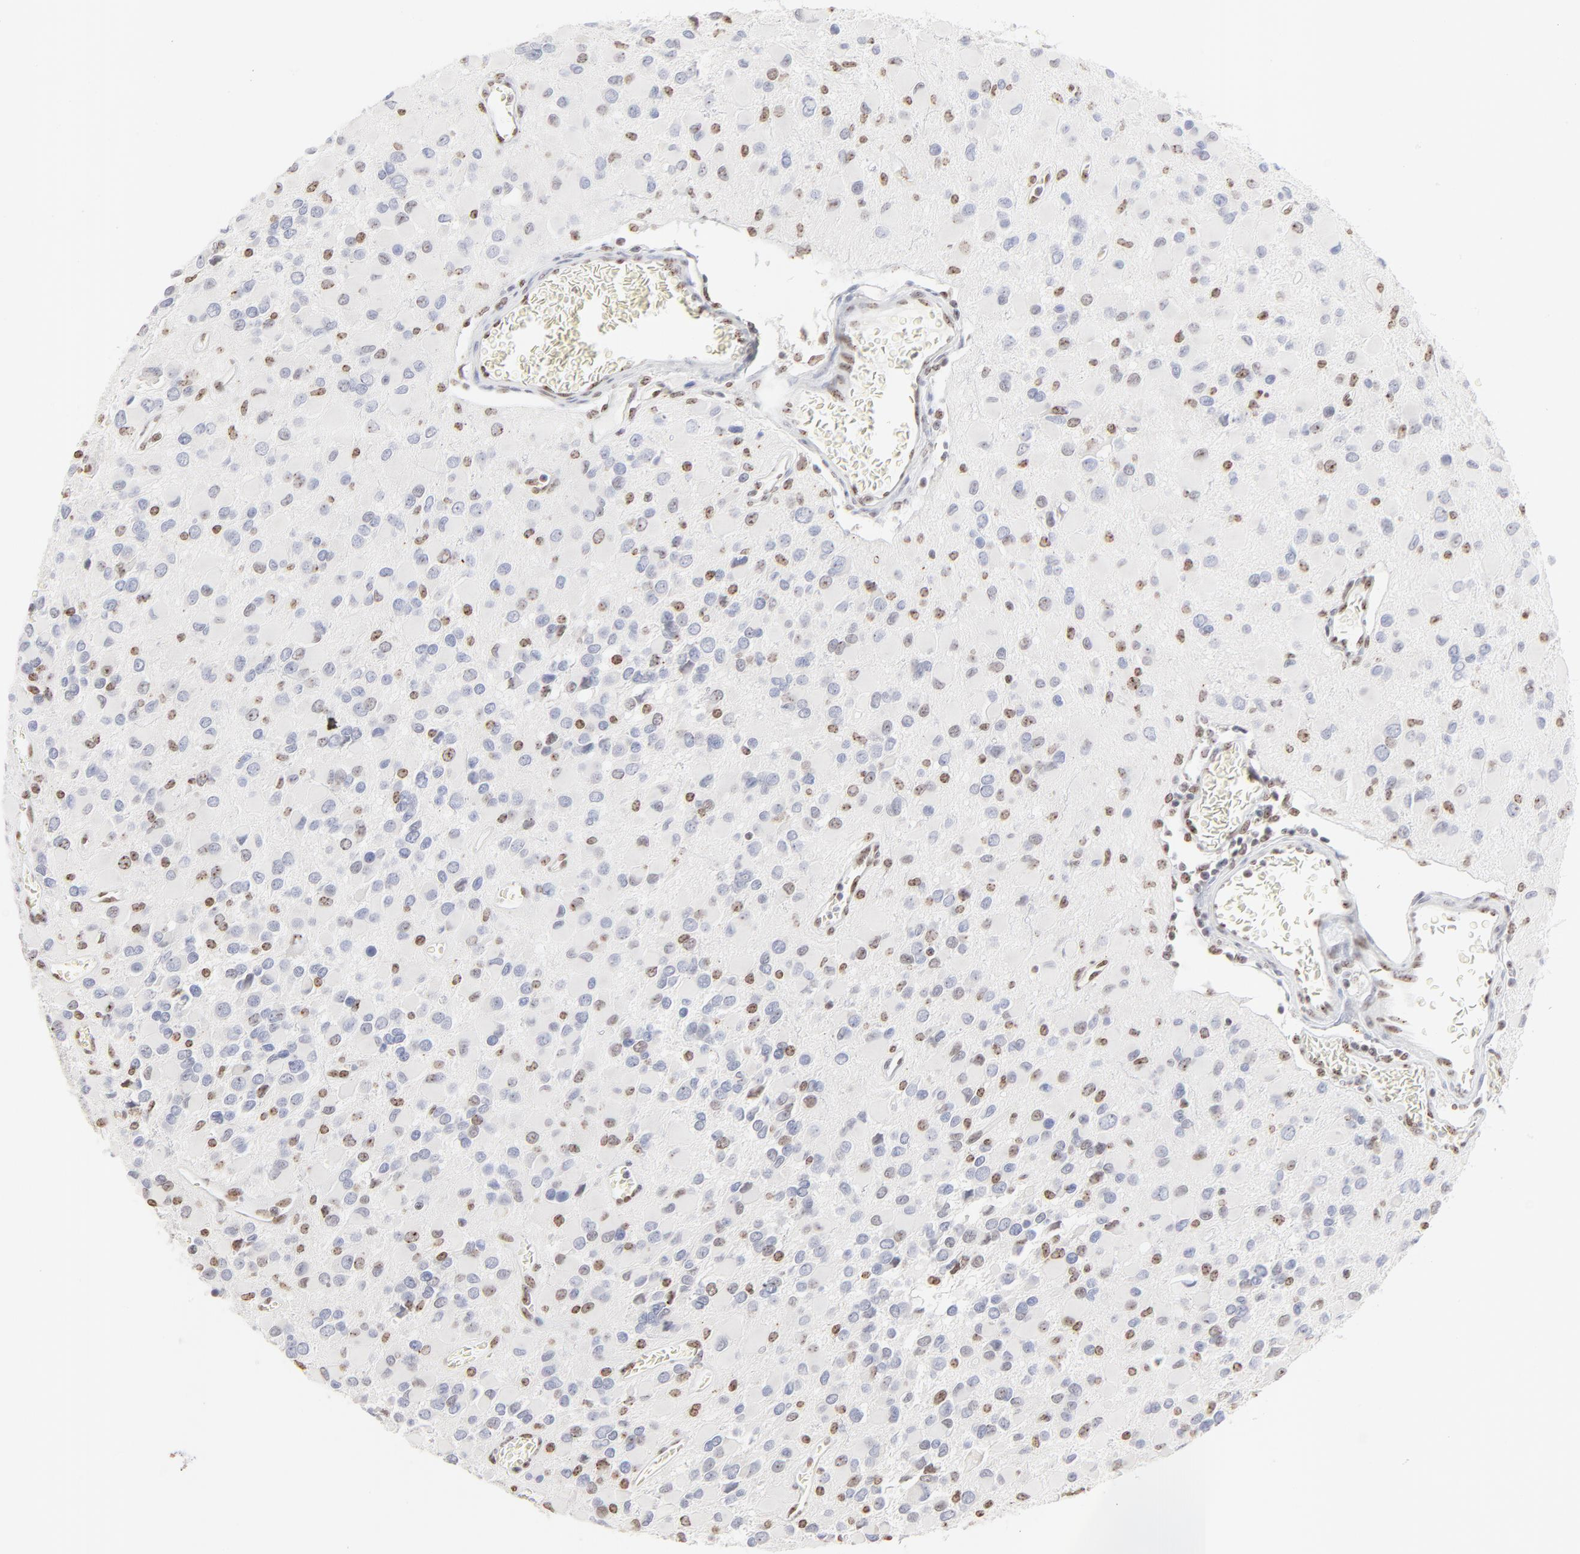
{"staining": {"intensity": "moderate", "quantity": "25%-75%", "location": "nuclear"}, "tissue": "glioma", "cell_type": "Tumor cells", "image_type": "cancer", "snomed": [{"axis": "morphology", "description": "Glioma, malignant, Low grade"}, {"axis": "topography", "description": "Brain"}], "caption": "Glioma stained for a protein reveals moderate nuclear positivity in tumor cells. (Stains: DAB (3,3'-diaminobenzidine) in brown, nuclei in blue, Microscopy: brightfield microscopy at high magnification).", "gene": "NFIL3", "patient": {"sex": "male", "age": 42}}